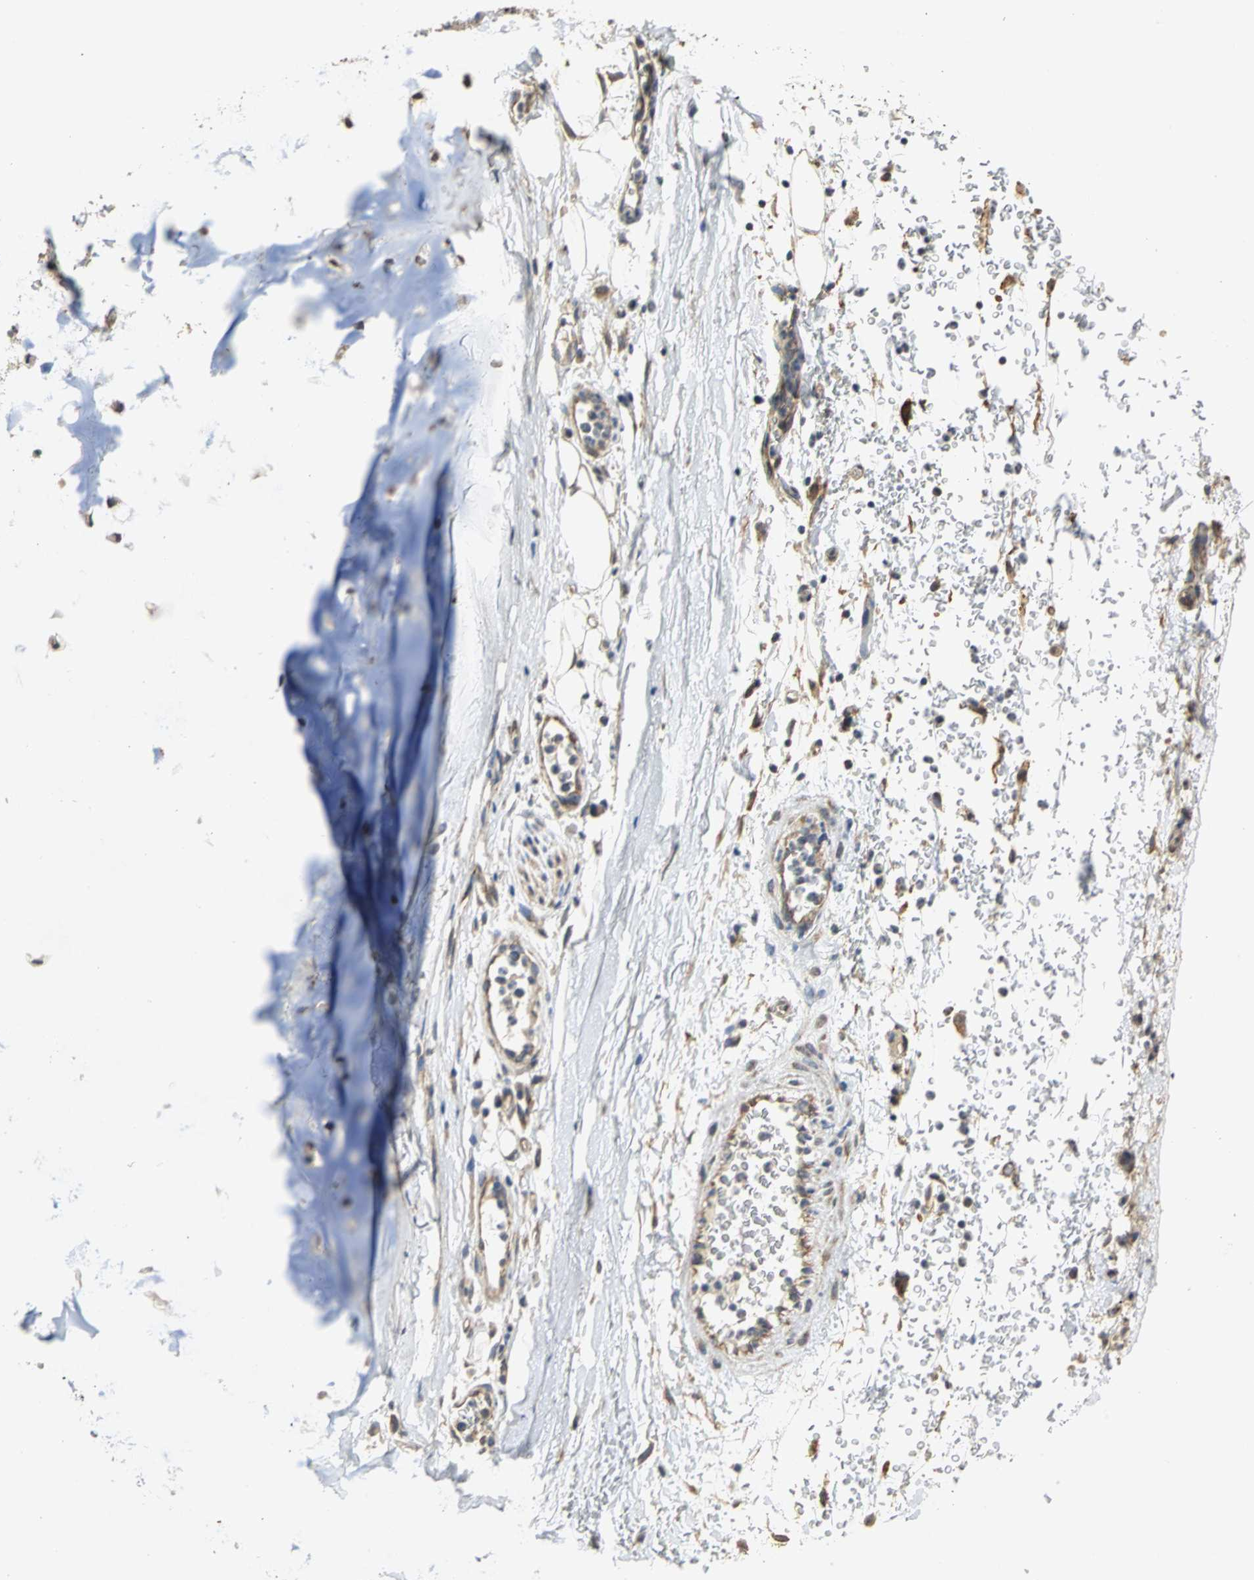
{"staining": {"intensity": "weak", "quantity": "25%-75%", "location": "cytoplasmic/membranous"}, "tissue": "adipose tissue", "cell_type": "Adipocytes", "image_type": "normal", "snomed": [{"axis": "morphology", "description": "Normal tissue, NOS"}, {"axis": "topography", "description": "Cartilage tissue"}, {"axis": "topography", "description": "Bronchus"}], "caption": "Adipose tissue stained with IHC displays weak cytoplasmic/membranous staining in approximately 25%-75% of adipocytes.", "gene": "NDUFB5", "patient": {"sex": "female", "age": 73}}